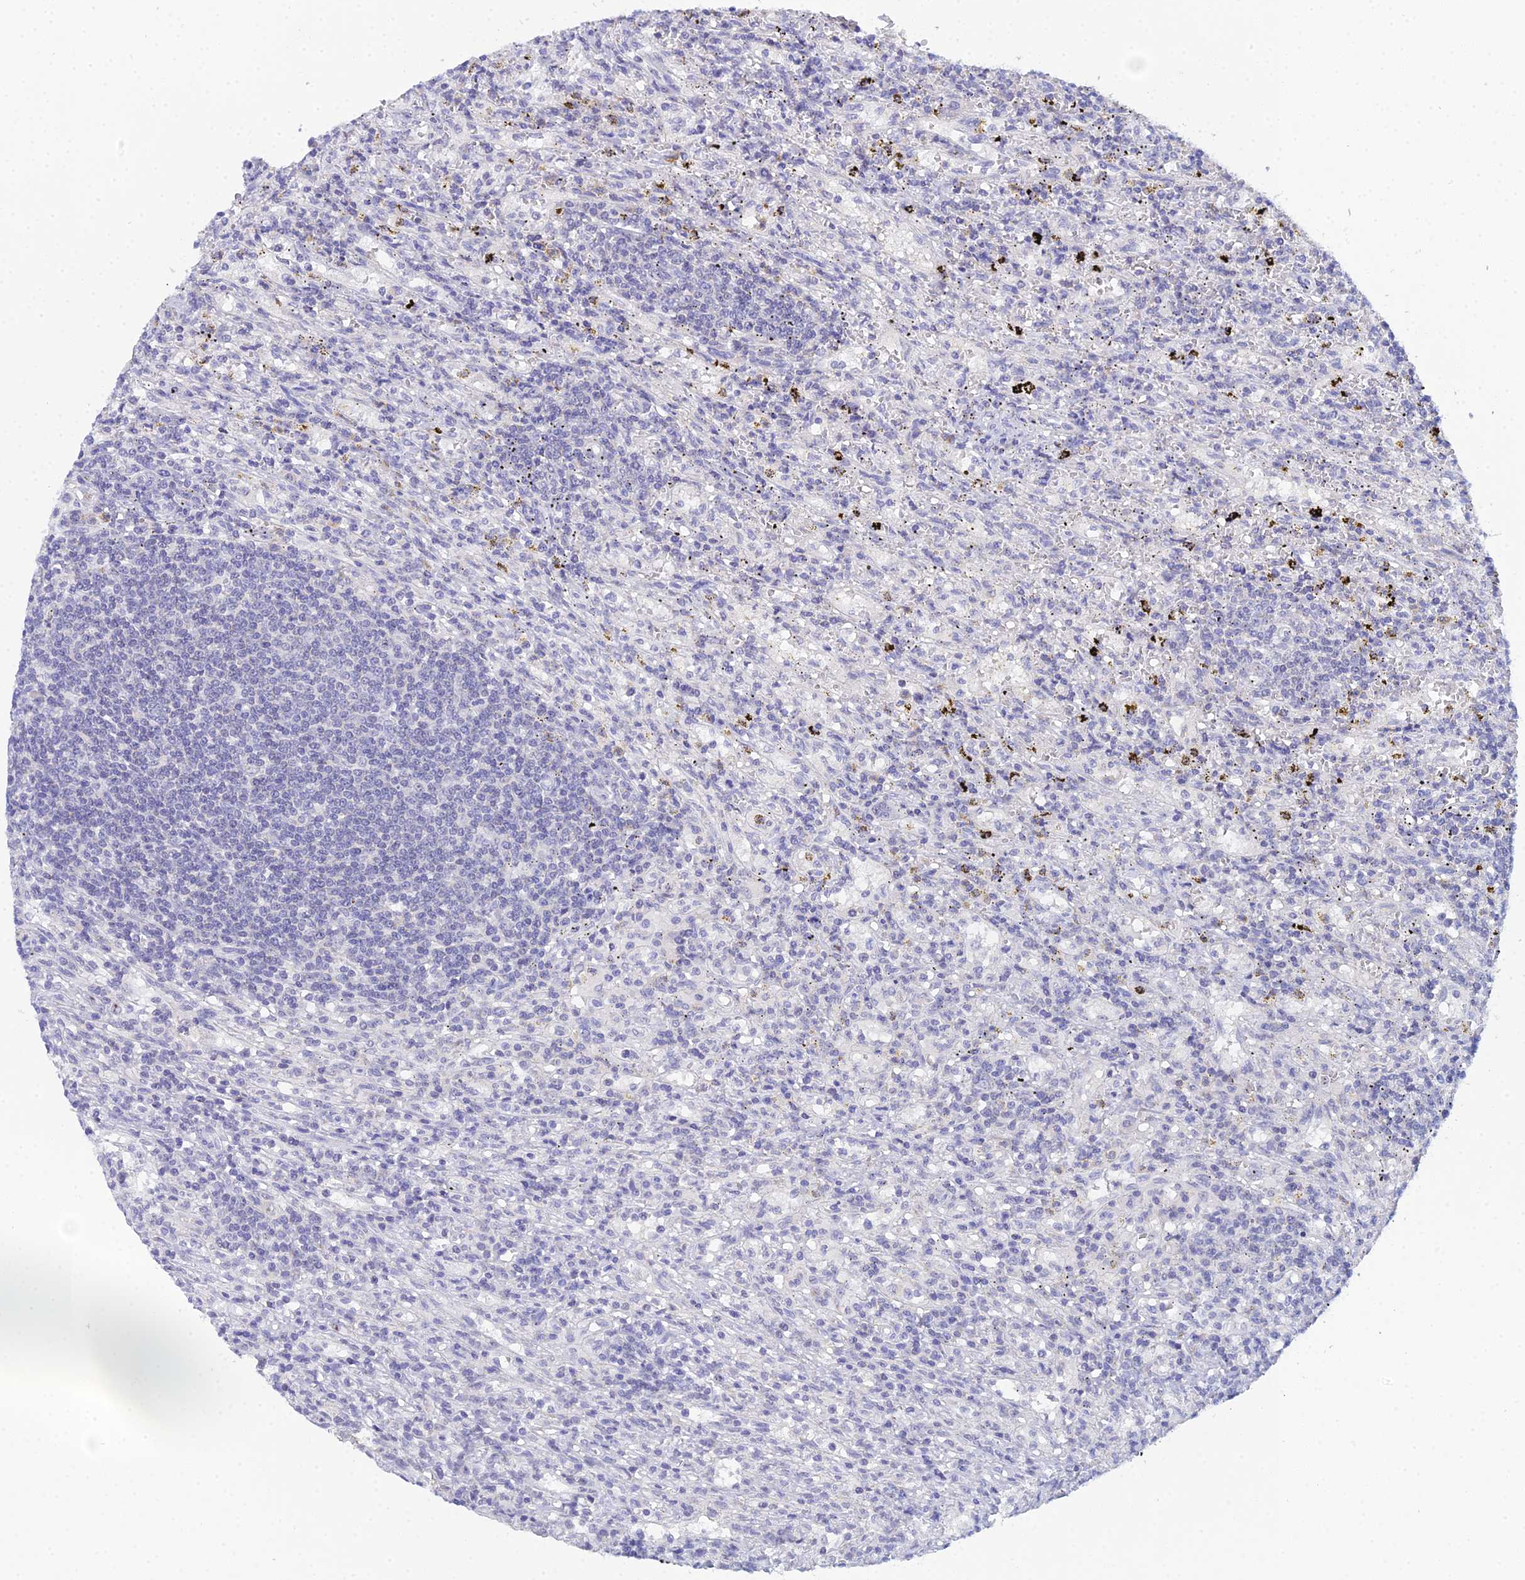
{"staining": {"intensity": "negative", "quantity": "none", "location": "none"}, "tissue": "lymphoma", "cell_type": "Tumor cells", "image_type": "cancer", "snomed": [{"axis": "morphology", "description": "Malignant lymphoma, non-Hodgkin's type, Low grade"}, {"axis": "topography", "description": "Spleen"}], "caption": "The immunohistochemistry histopathology image has no significant positivity in tumor cells of low-grade malignant lymphoma, non-Hodgkin's type tissue.", "gene": "PLPP4", "patient": {"sex": "male", "age": 76}}